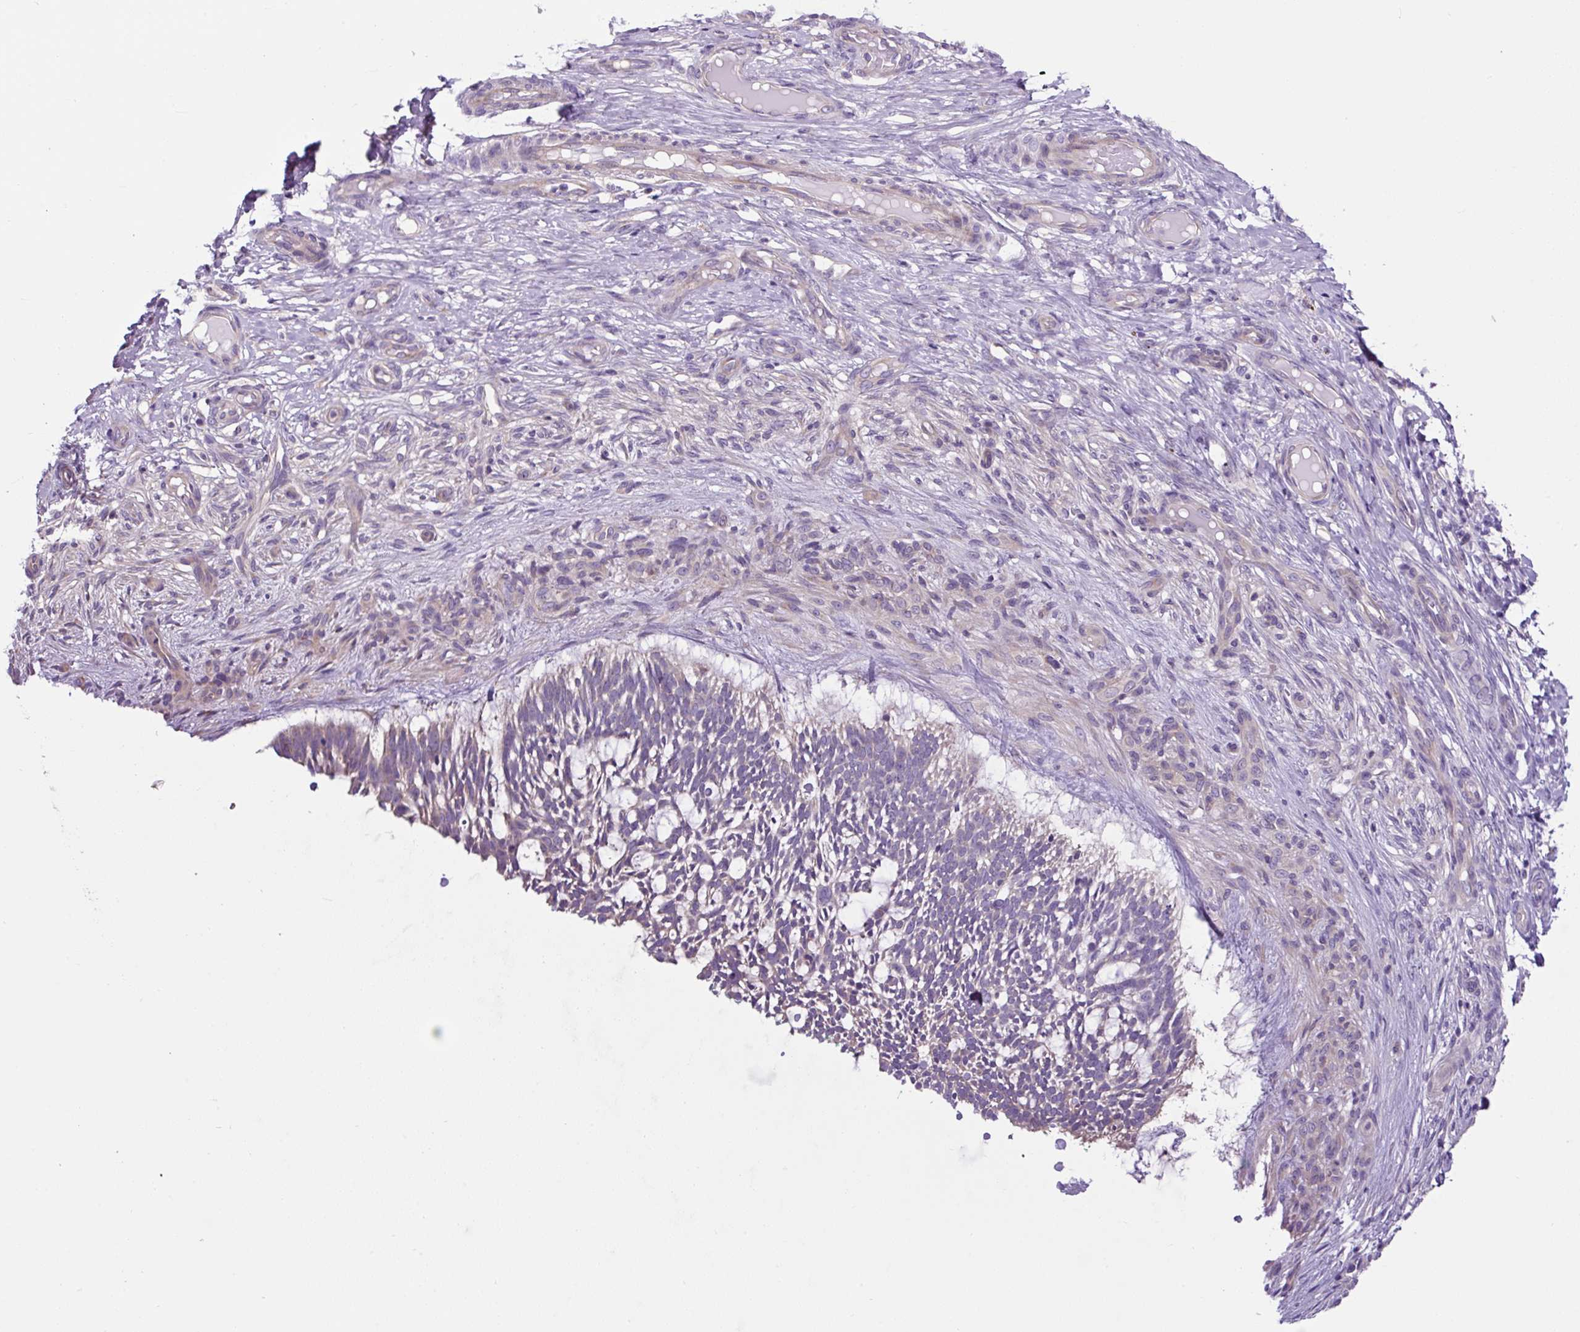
{"staining": {"intensity": "weak", "quantity": "<25%", "location": "cytoplasmic/membranous"}, "tissue": "skin cancer", "cell_type": "Tumor cells", "image_type": "cancer", "snomed": [{"axis": "morphology", "description": "Basal cell carcinoma"}, {"axis": "topography", "description": "Skin"}], "caption": "Immunohistochemical staining of human skin basal cell carcinoma shows no significant staining in tumor cells.", "gene": "GORASP1", "patient": {"sex": "male", "age": 88}}